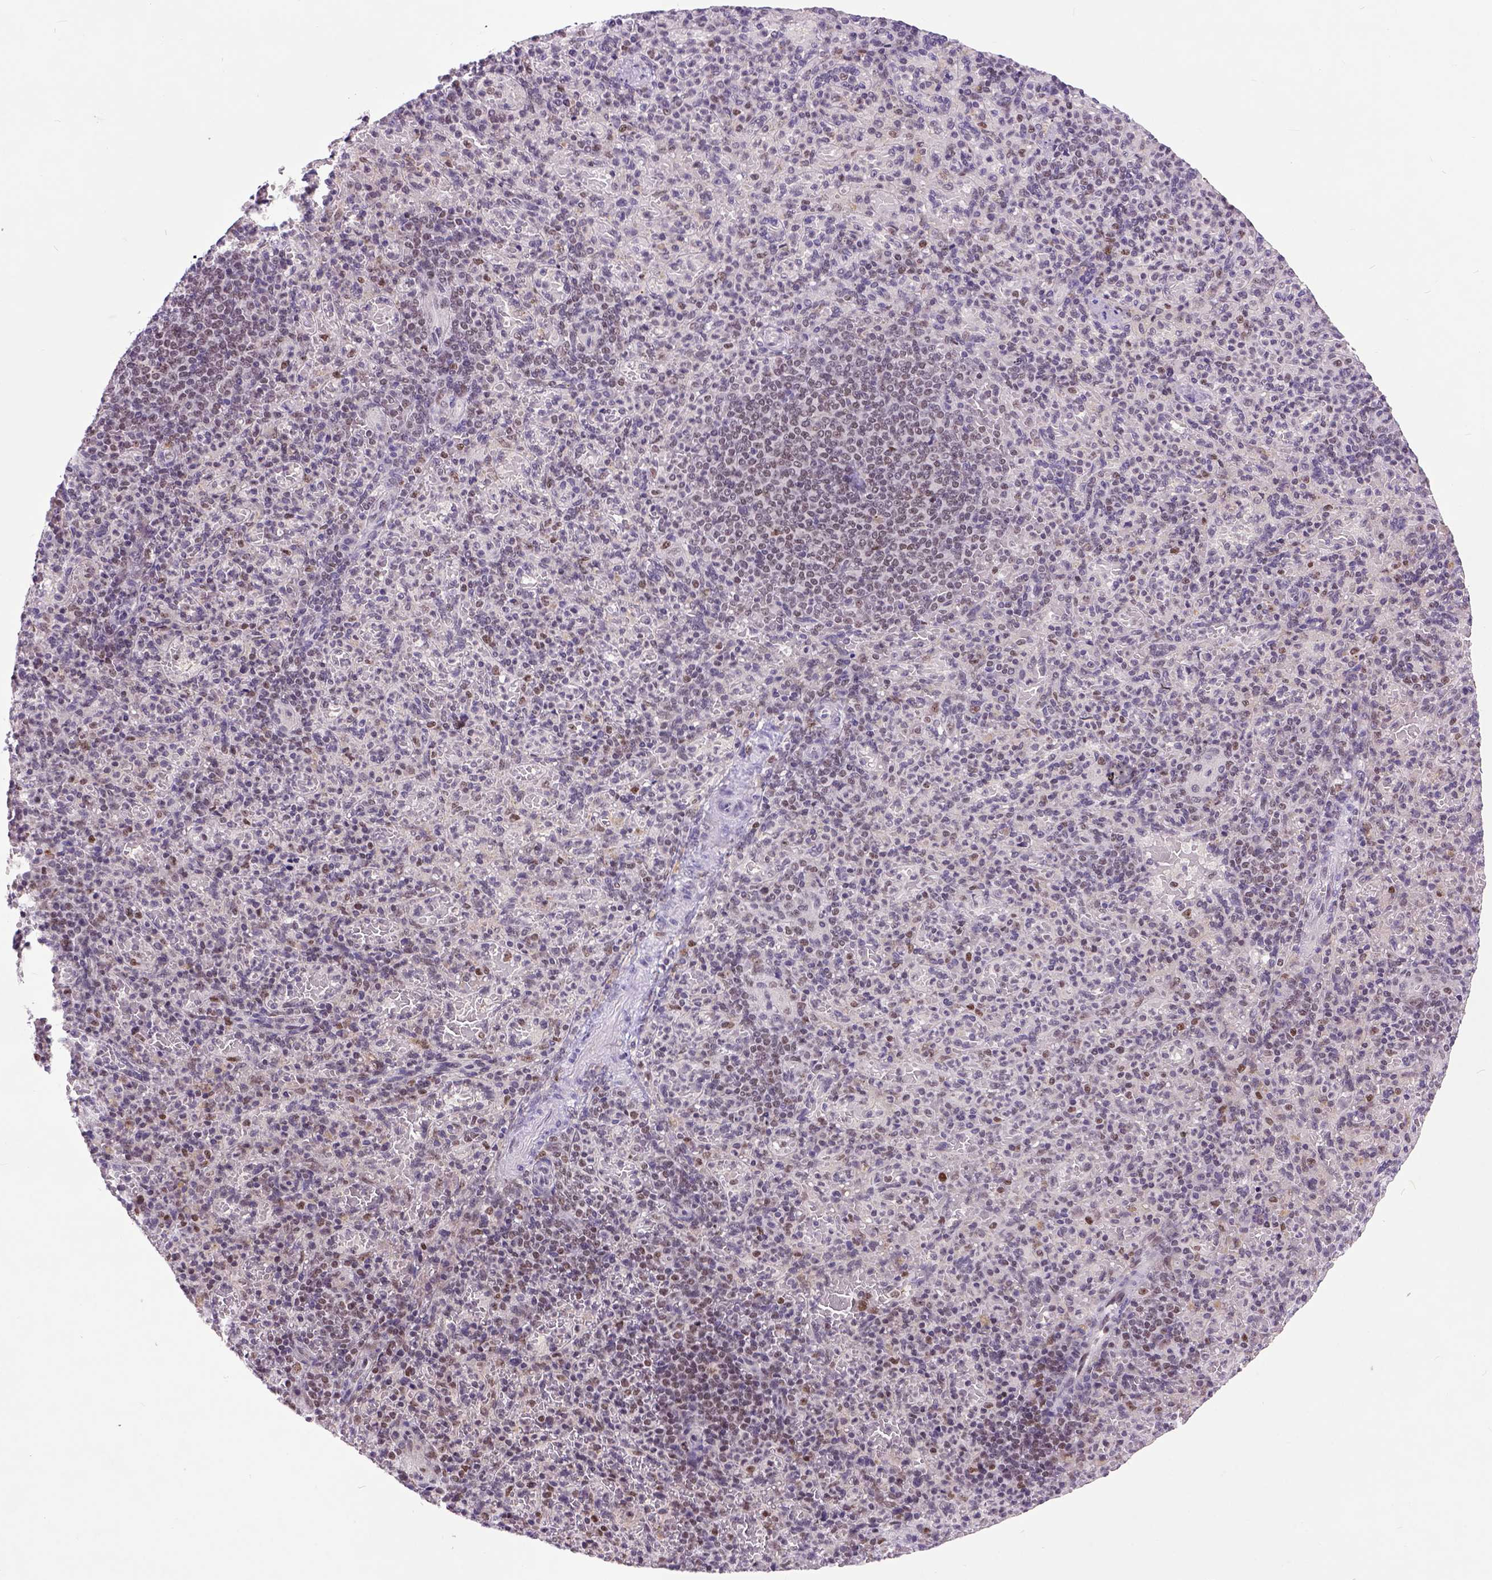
{"staining": {"intensity": "moderate", "quantity": "25%-75%", "location": "nuclear"}, "tissue": "spleen", "cell_type": "Cells in red pulp", "image_type": "normal", "snomed": [{"axis": "morphology", "description": "Normal tissue, NOS"}, {"axis": "topography", "description": "Spleen"}], "caption": "Immunohistochemical staining of unremarkable spleen exhibits moderate nuclear protein expression in about 25%-75% of cells in red pulp.", "gene": "RCC2", "patient": {"sex": "female", "age": 74}}